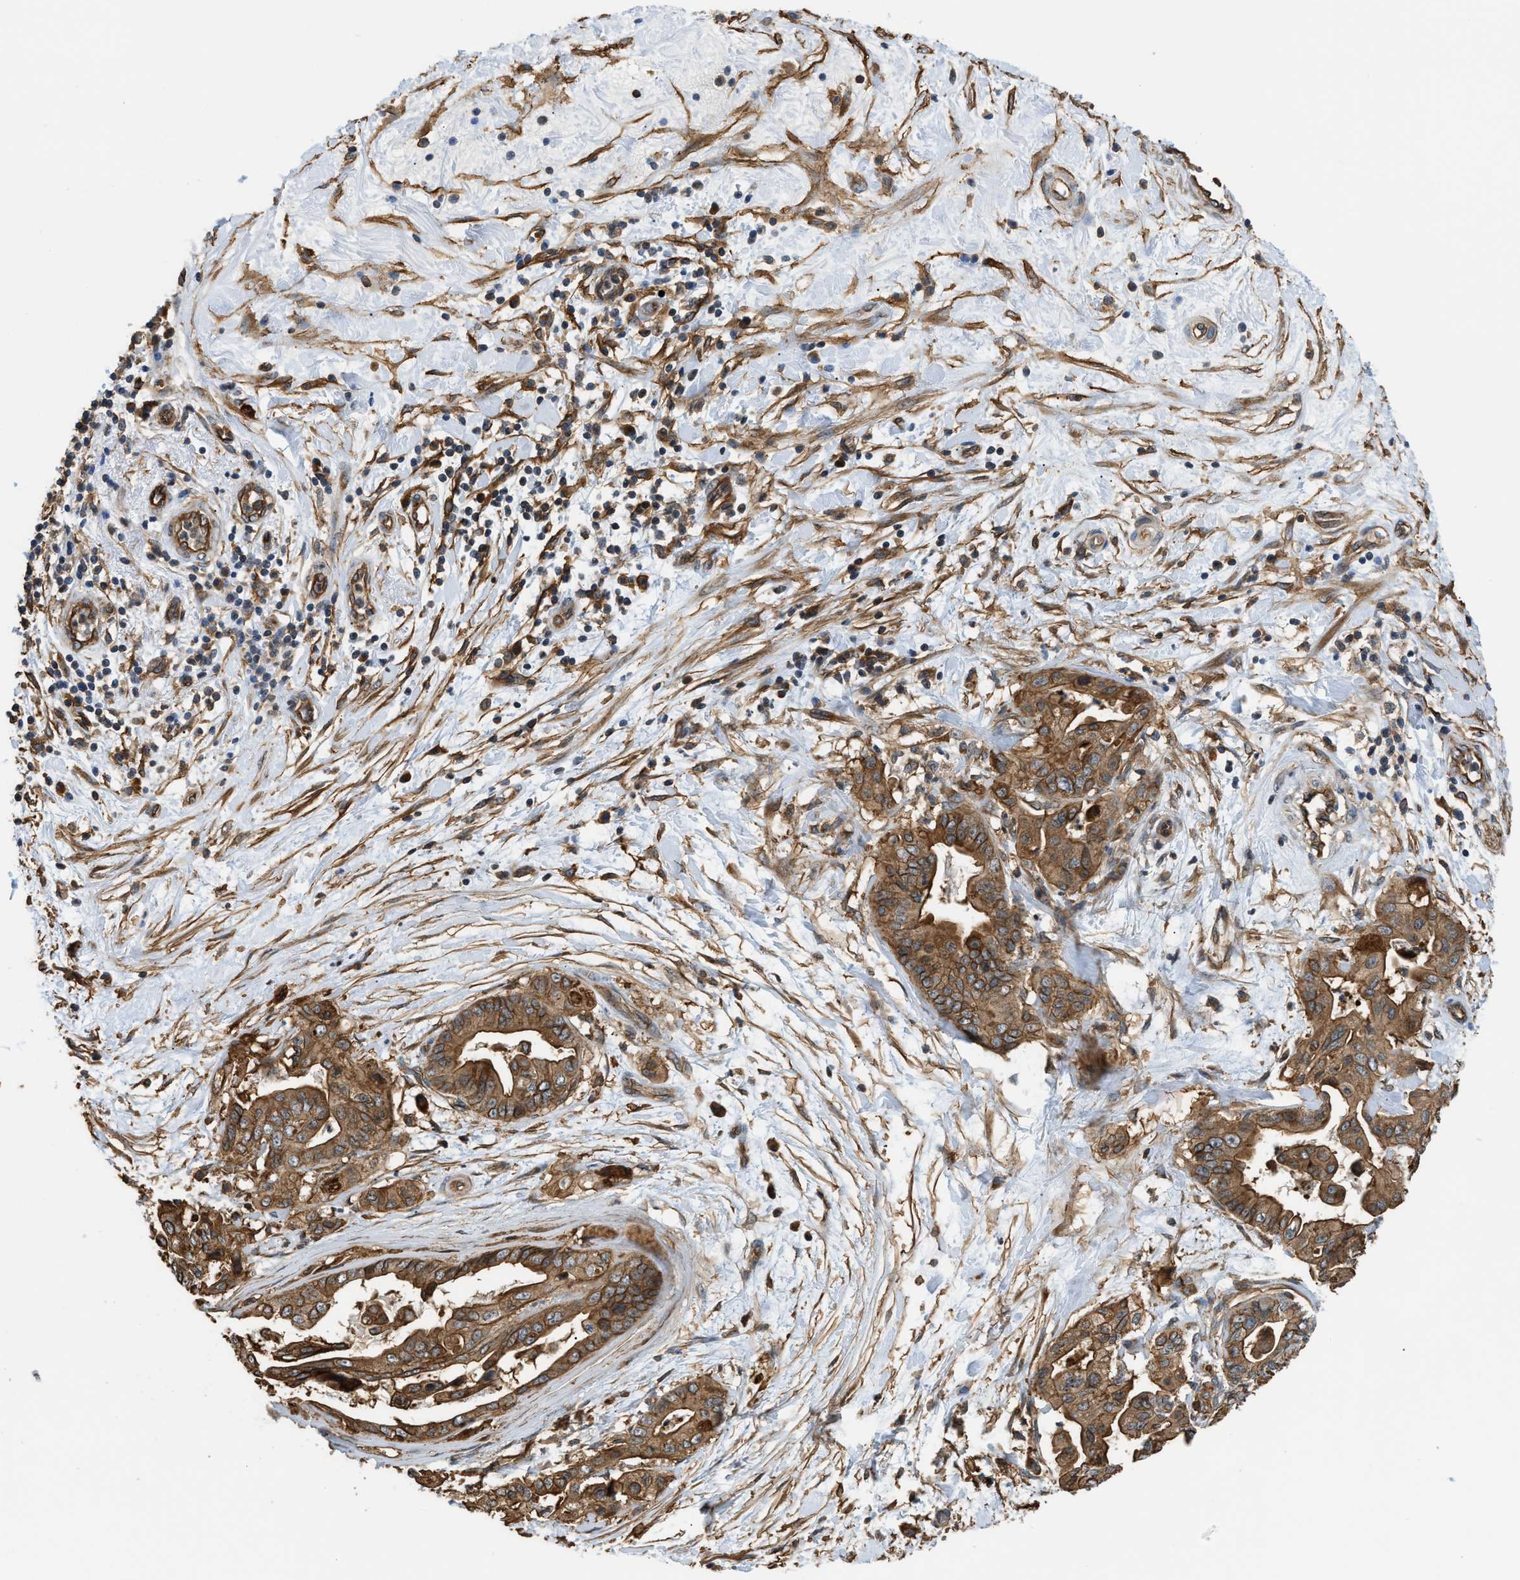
{"staining": {"intensity": "strong", "quantity": ">75%", "location": "cytoplasmic/membranous"}, "tissue": "pancreatic cancer", "cell_type": "Tumor cells", "image_type": "cancer", "snomed": [{"axis": "morphology", "description": "Adenocarcinoma, NOS"}, {"axis": "topography", "description": "Pancreas"}], "caption": "DAB (3,3'-diaminobenzidine) immunohistochemical staining of pancreatic cancer (adenocarcinoma) shows strong cytoplasmic/membranous protein staining in approximately >75% of tumor cells.", "gene": "DDHD2", "patient": {"sex": "female", "age": 75}}